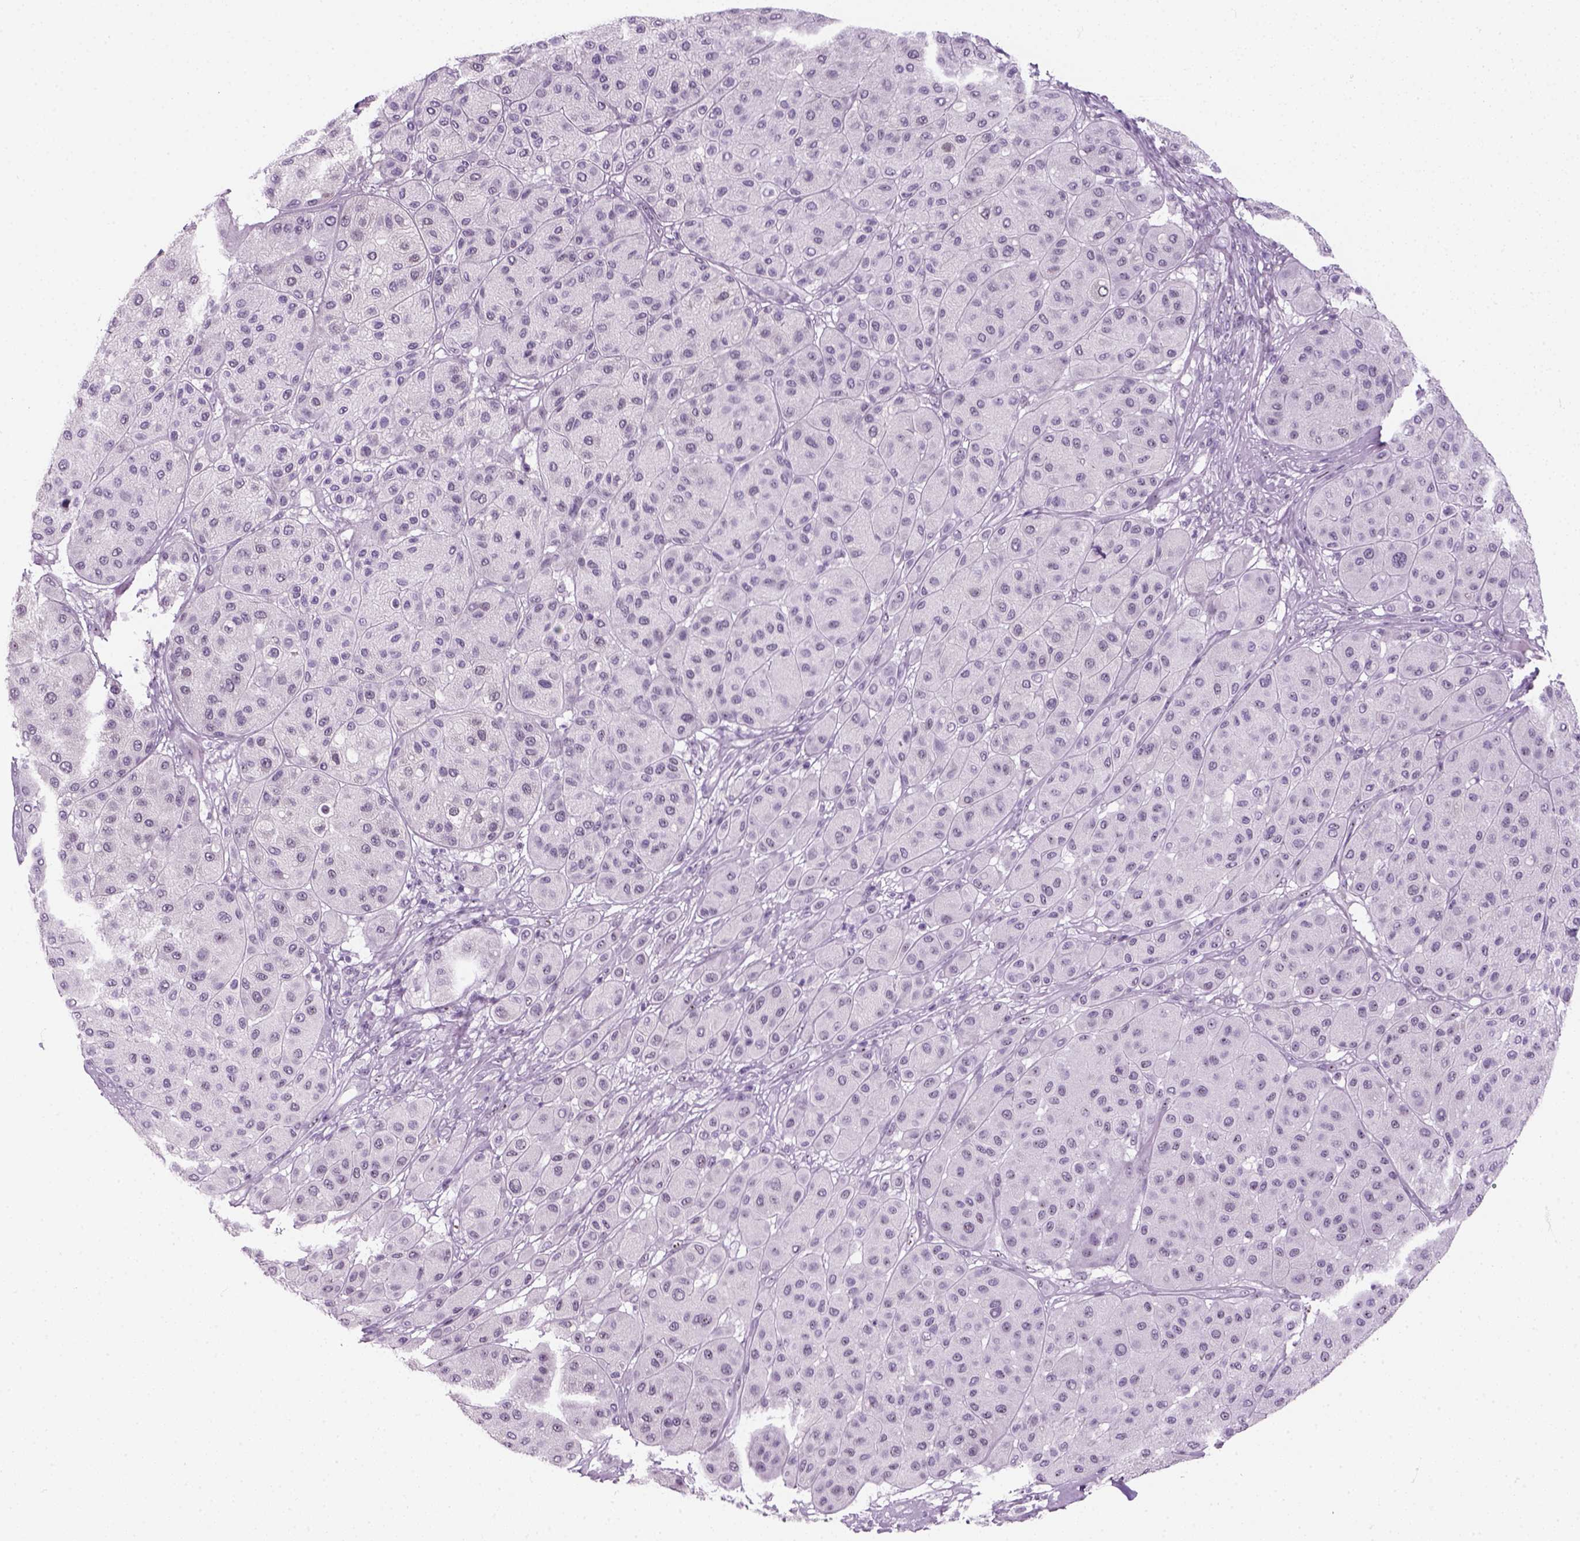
{"staining": {"intensity": "negative", "quantity": "none", "location": "none"}, "tissue": "melanoma", "cell_type": "Tumor cells", "image_type": "cancer", "snomed": [{"axis": "morphology", "description": "Malignant melanoma, Metastatic site"}, {"axis": "topography", "description": "Smooth muscle"}], "caption": "Human melanoma stained for a protein using immunohistochemistry (IHC) exhibits no positivity in tumor cells.", "gene": "ZNF865", "patient": {"sex": "male", "age": 41}}